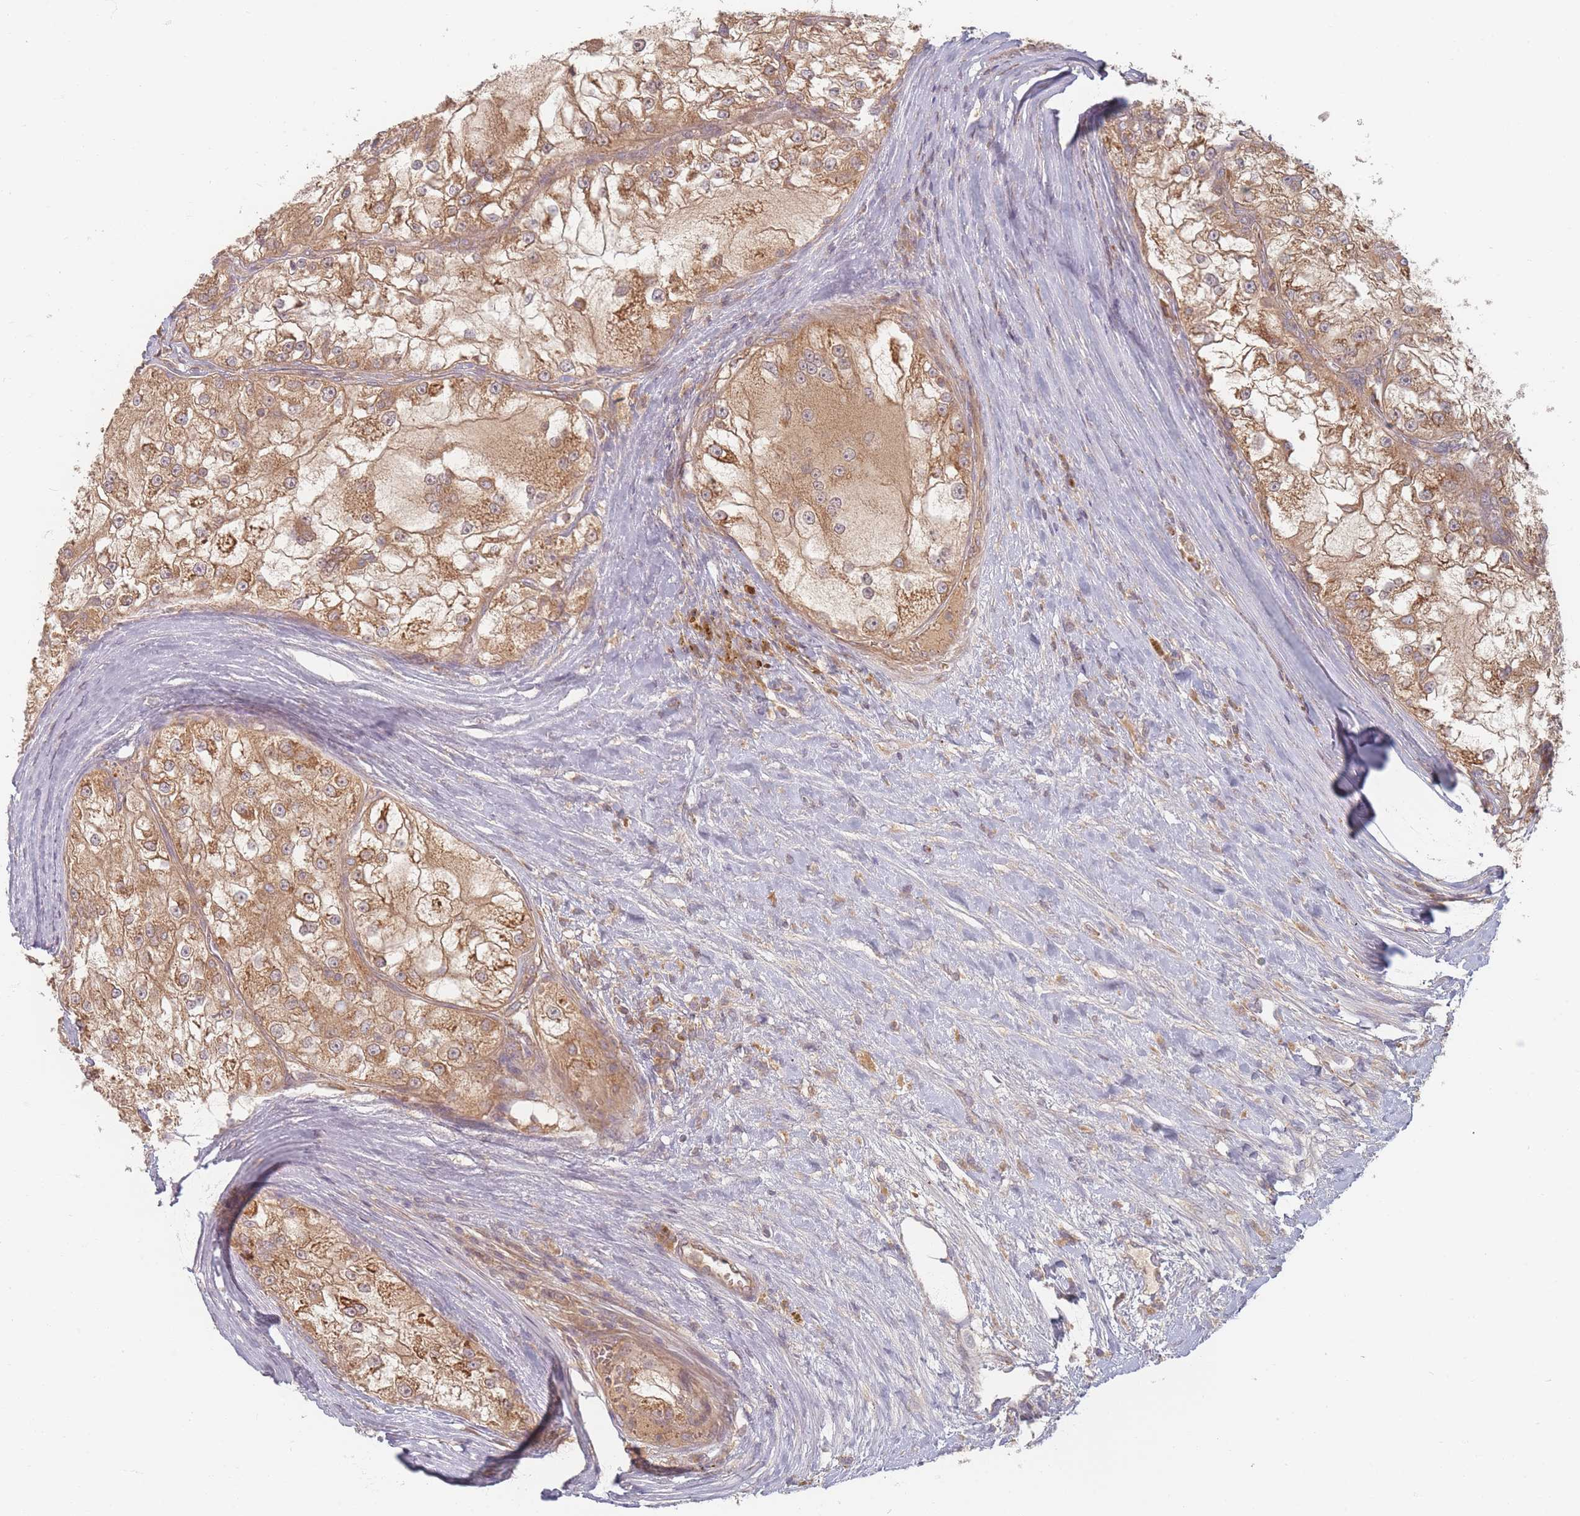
{"staining": {"intensity": "moderate", "quantity": ">75%", "location": "cytoplasmic/membranous"}, "tissue": "renal cancer", "cell_type": "Tumor cells", "image_type": "cancer", "snomed": [{"axis": "morphology", "description": "Adenocarcinoma, NOS"}, {"axis": "topography", "description": "Kidney"}], "caption": "Brown immunohistochemical staining in renal adenocarcinoma exhibits moderate cytoplasmic/membranous expression in about >75% of tumor cells. (DAB (3,3'-diaminobenzidine) IHC, brown staining for protein, blue staining for nuclei).", "gene": "SLC35F3", "patient": {"sex": "female", "age": 72}}